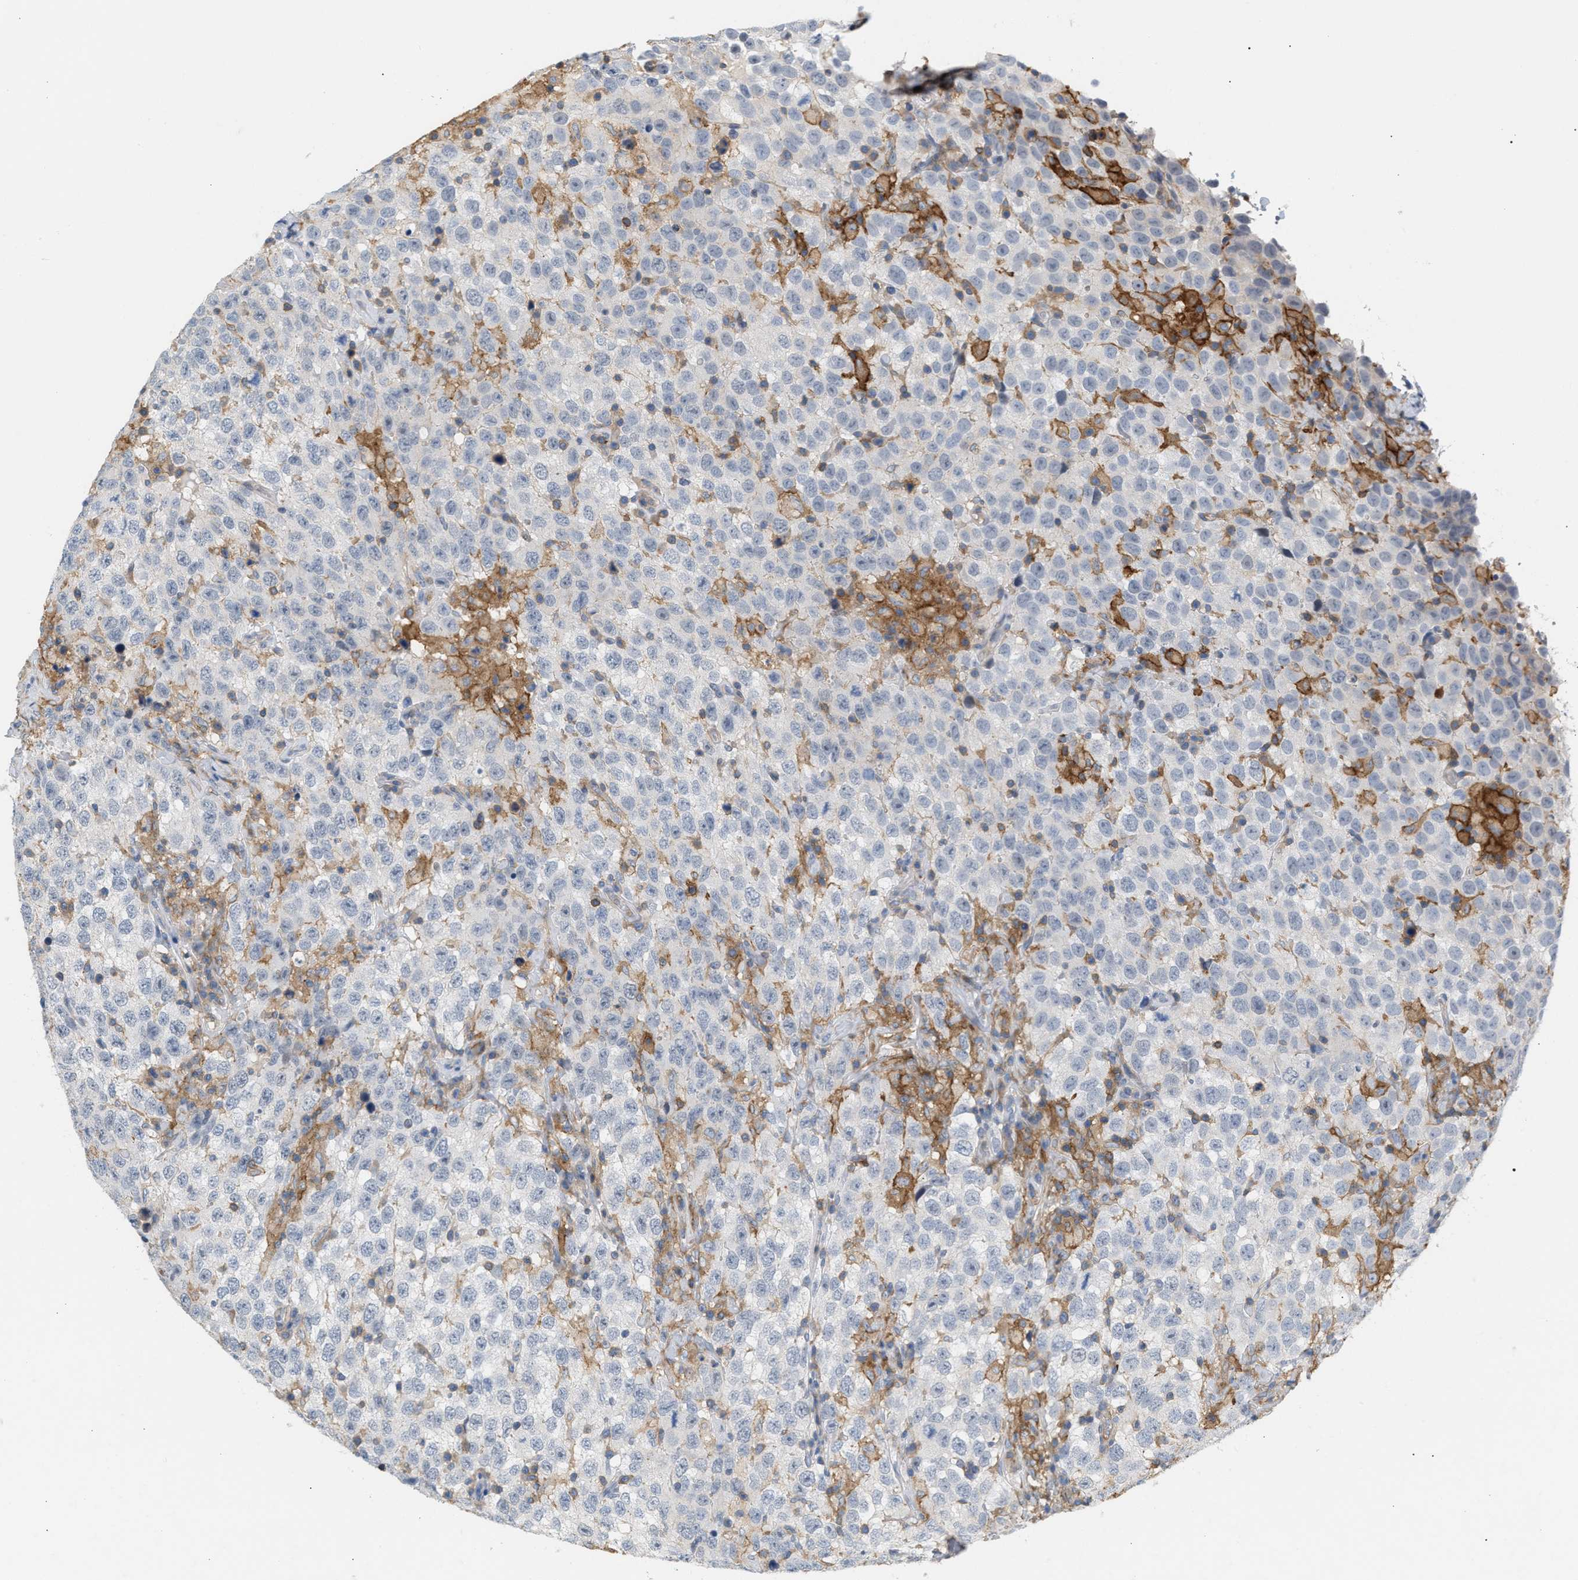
{"staining": {"intensity": "negative", "quantity": "none", "location": "none"}, "tissue": "testis cancer", "cell_type": "Tumor cells", "image_type": "cancer", "snomed": [{"axis": "morphology", "description": "Seminoma, NOS"}, {"axis": "topography", "description": "Testis"}], "caption": "Photomicrograph shows no protein expression in tumor cells of seminoma (testis) tissue.", "gene": "LRCH1", "patient": {"sex": "male", "age": 41}}